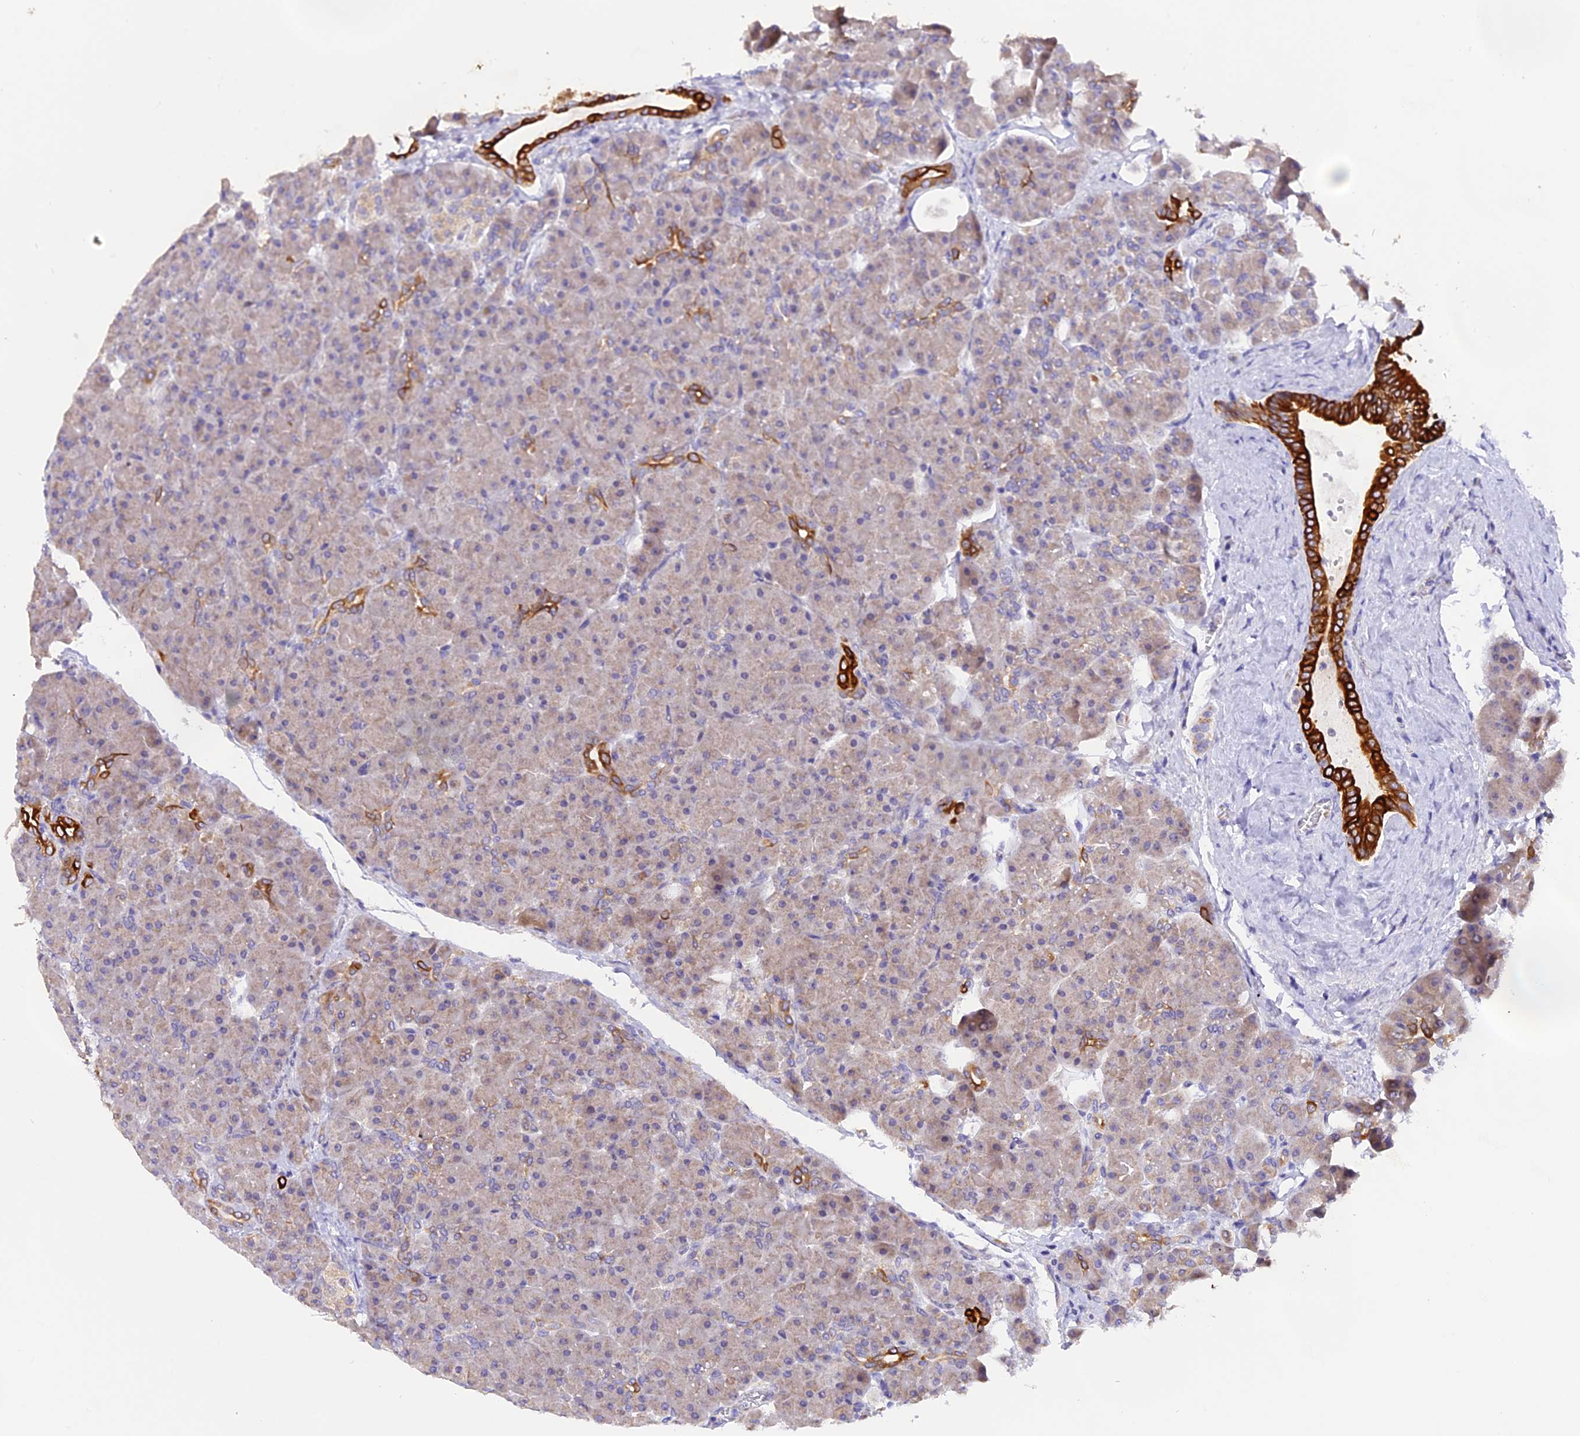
{"staining": {"intensity": "strong", "quantity": "<25%", "location": "cytoplasmic/membranous"}, "tissue": "pancreas", "cell_type": "Exocrine glandular cells", "image_type": "normal", "snomed": [{"axis": "morphology", "description": "Normal tissue, NOS"}, {"axis": "topography", "description": "Pancreas"}], "caption": "A photomicrograph of human pancreas stained for a protein shows strong cytoplasmic/membranous brown staining in exocrine glandular cells.", "gene": "PKIA", "patient": {"sex": "male", "age": 66}}